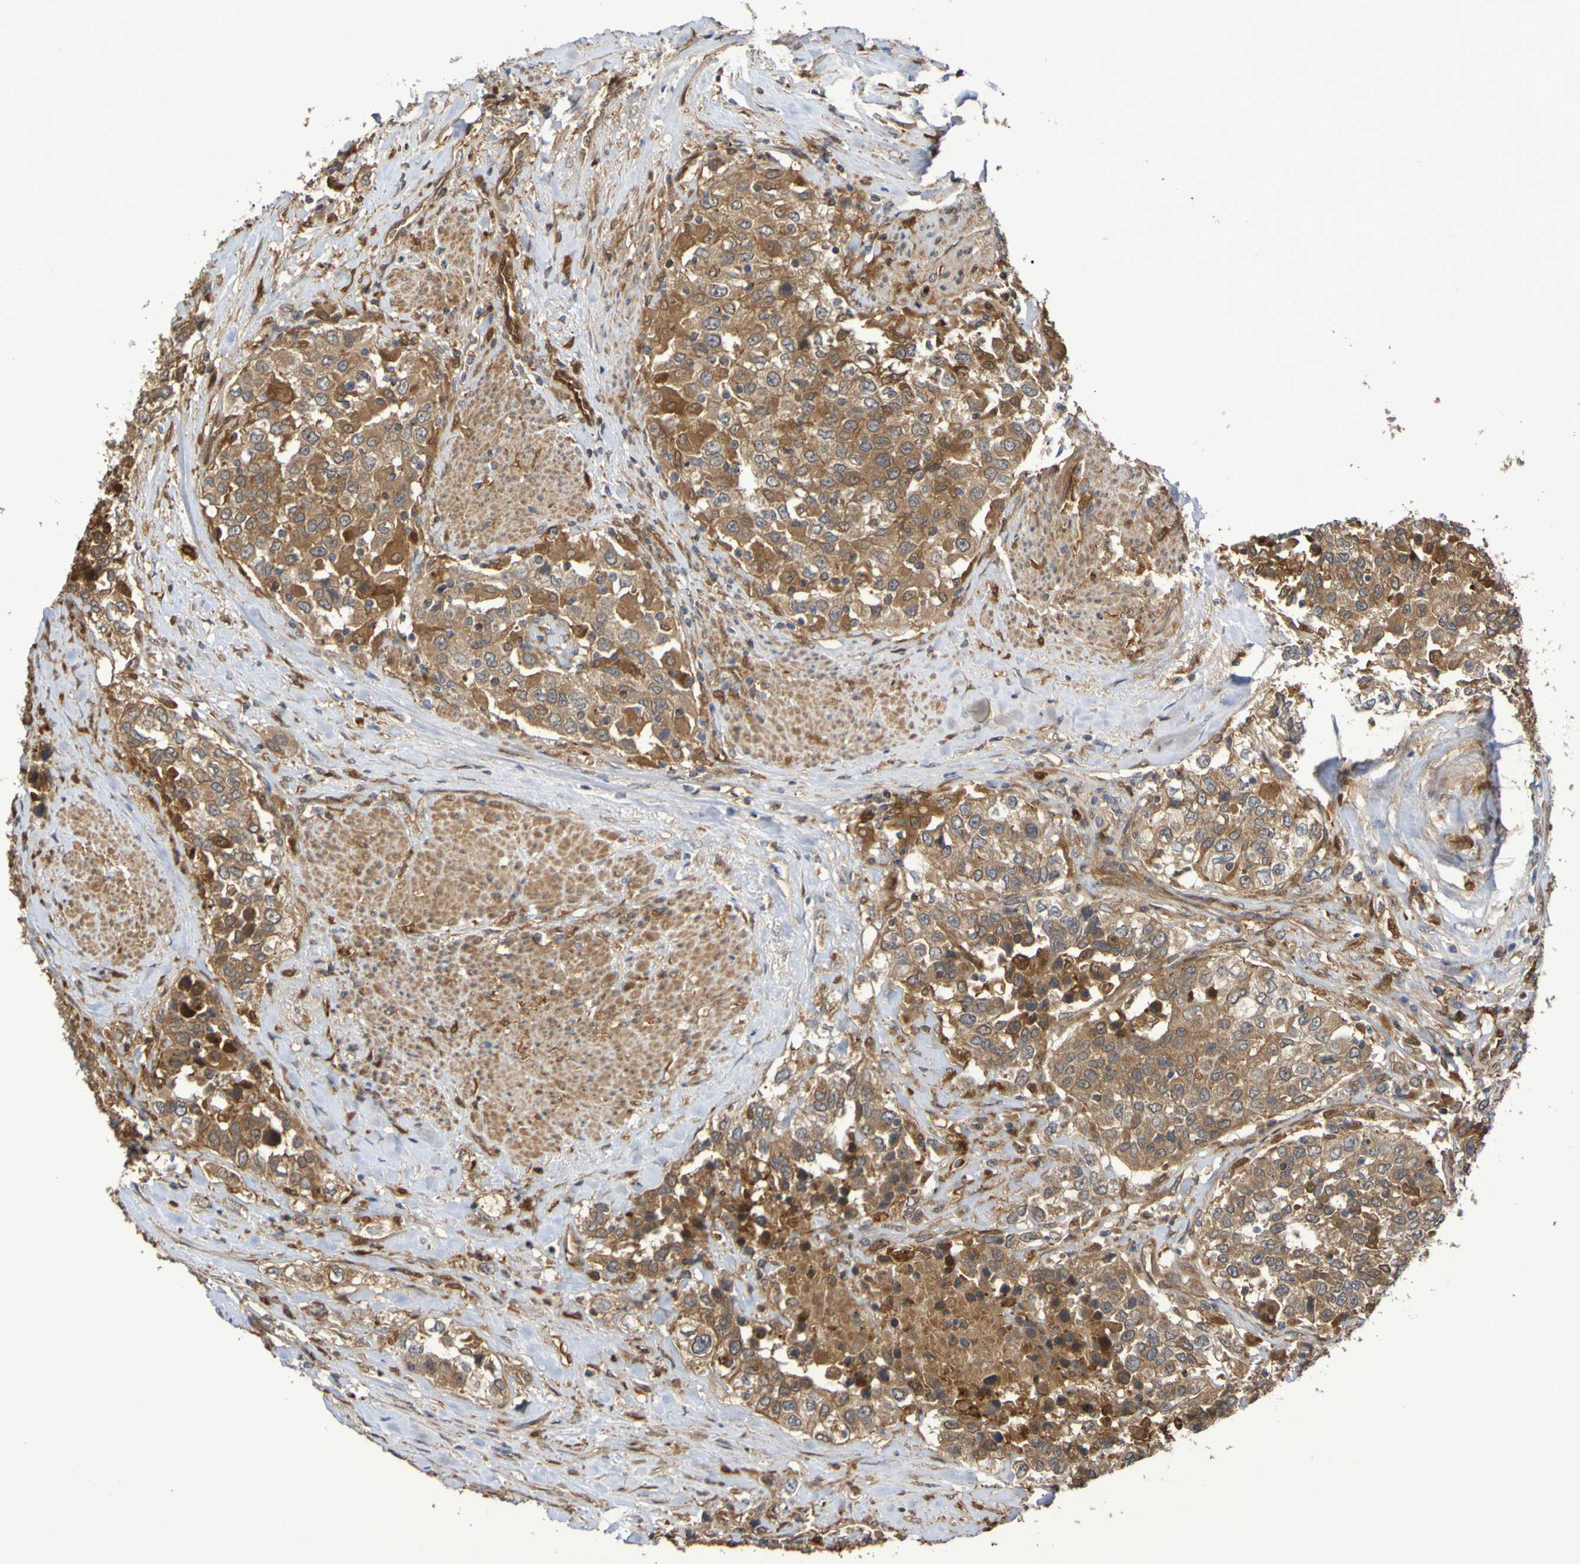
{"staining": {"intensity": "moderate", "quantity": ">75%", "location": "cytoplasmic/membranous"}, "tissue": "urothelial cancer", "cell_type": "Tumor cells", "image_type": "cancer", "snomed": [{"axis": "morphology", "description": "Urothelial carcinoma, High grade"}, {"axis": "topography", "description": "Urinary bladder"}], "caption": "An immunohistochemistry (IHC) photomicrograph of tumor tissue is shown. Protein staining in brown labels moderate cytoplasmic/membranous positivity in urothelial cancer within tumor cells. (IHC, brightfield microscopy, high magnification).", "gene": "SERPINB6", "patient": {"sex": "female", "age": 80}}